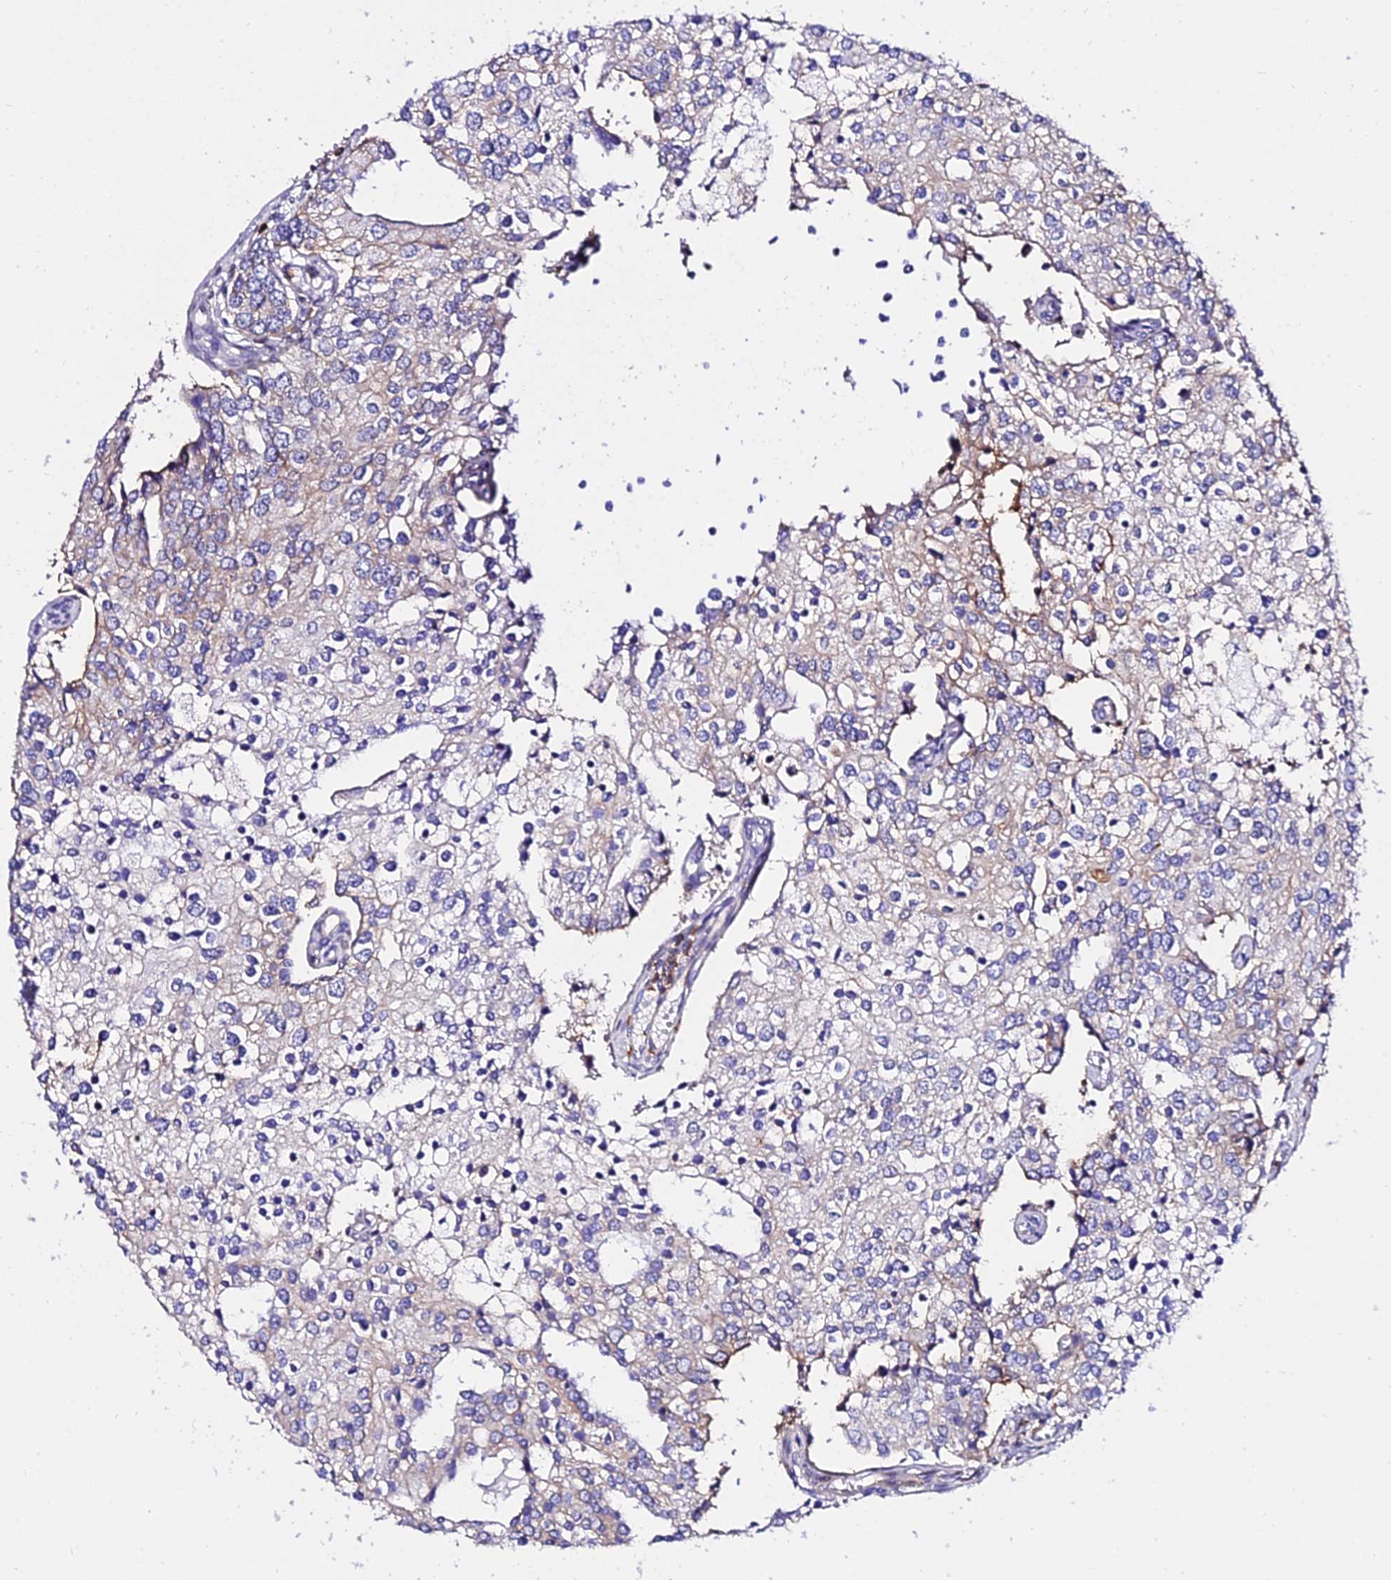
{"staining": {"intensity": "moderate", "quantity": "<25%", "location": "cytoplasmic/membranous"}, "tissue": "prostate cancer", "cell_type": "Tumor cells", "image_type": "cancer", "snomed": [{"axis": "morphology", "description": "Adenocarcinoma, High grade"}, {"axis": "topography", "description": "Prostate"}], "caption": "Immunohistochemistry (IHC) micrograph of neoplastic tissue: human prostate cancer (high-grade adenocarcinoma) stained using immunohistochemistry demonstrates low levels of moderate protein expression localized specifically in the cytoplasmic/membranous of tumor cells, appearing as a cytoplasmic/membranous brown color.", "gene": "CSRP1", "patient": {"sex": "male", "age": 62}}